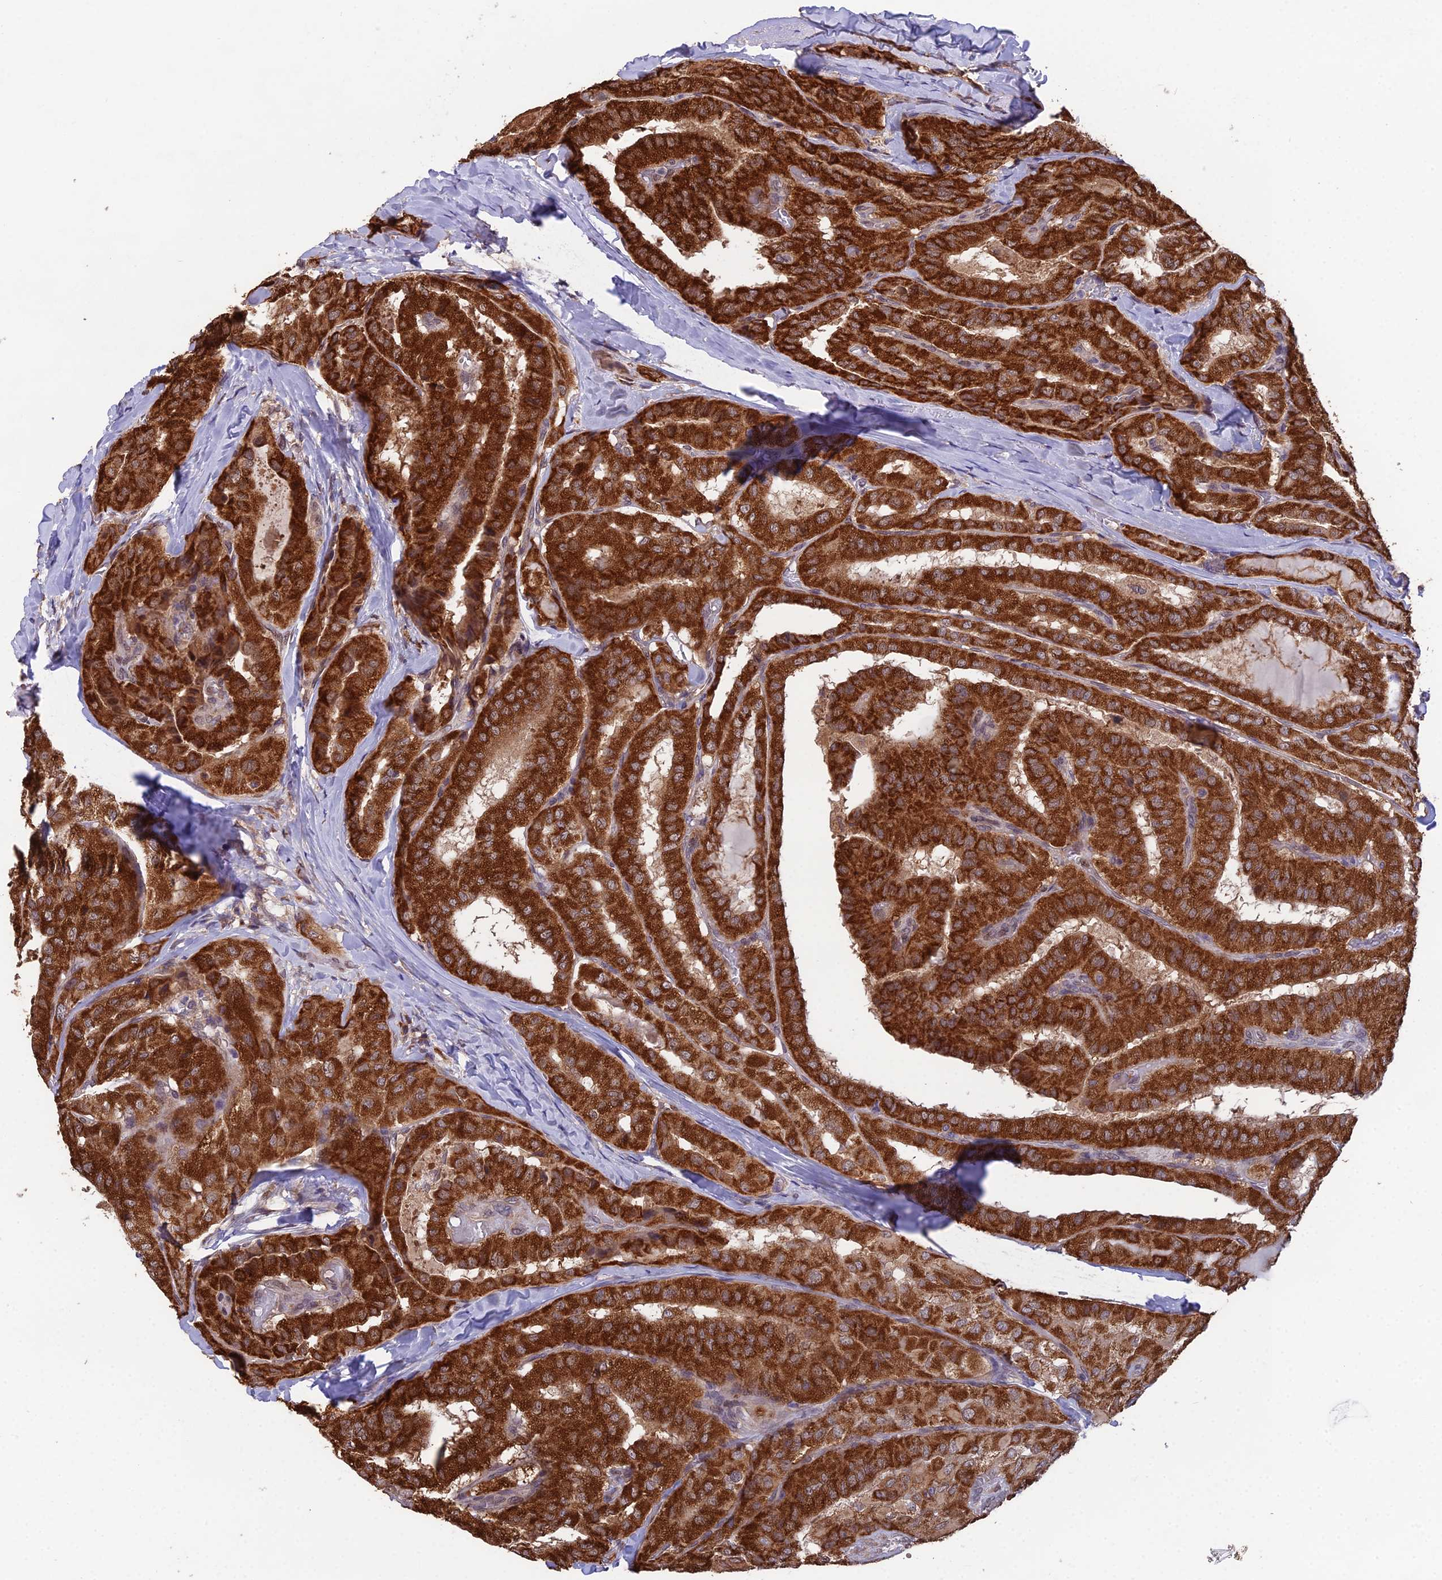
{"staining": {"intensity": "strong", "quantity": ">75%", "location": "cytoplasmic/membranous"}, "tissue": "thyroid cancer", "cell_type": "Tumor cells", "image_type": "cancer", "snomed": [{"axis": "morphology", "description": "Normal tissue, NOS"}, {"axis": "morphology", "description": "Papillary adenocarcinoma, NOS"}, {"axis": "topography", "description": "Thyroid gland"}], "caption": "About >75% of tumor cells in human thyroid cancer reveal strong cytoplasmic/membranous protein expression as visualized by brown immunohistochemical staining.", "gene": "CYP2R1", "patient": {"sex": "female", "age": 59}}